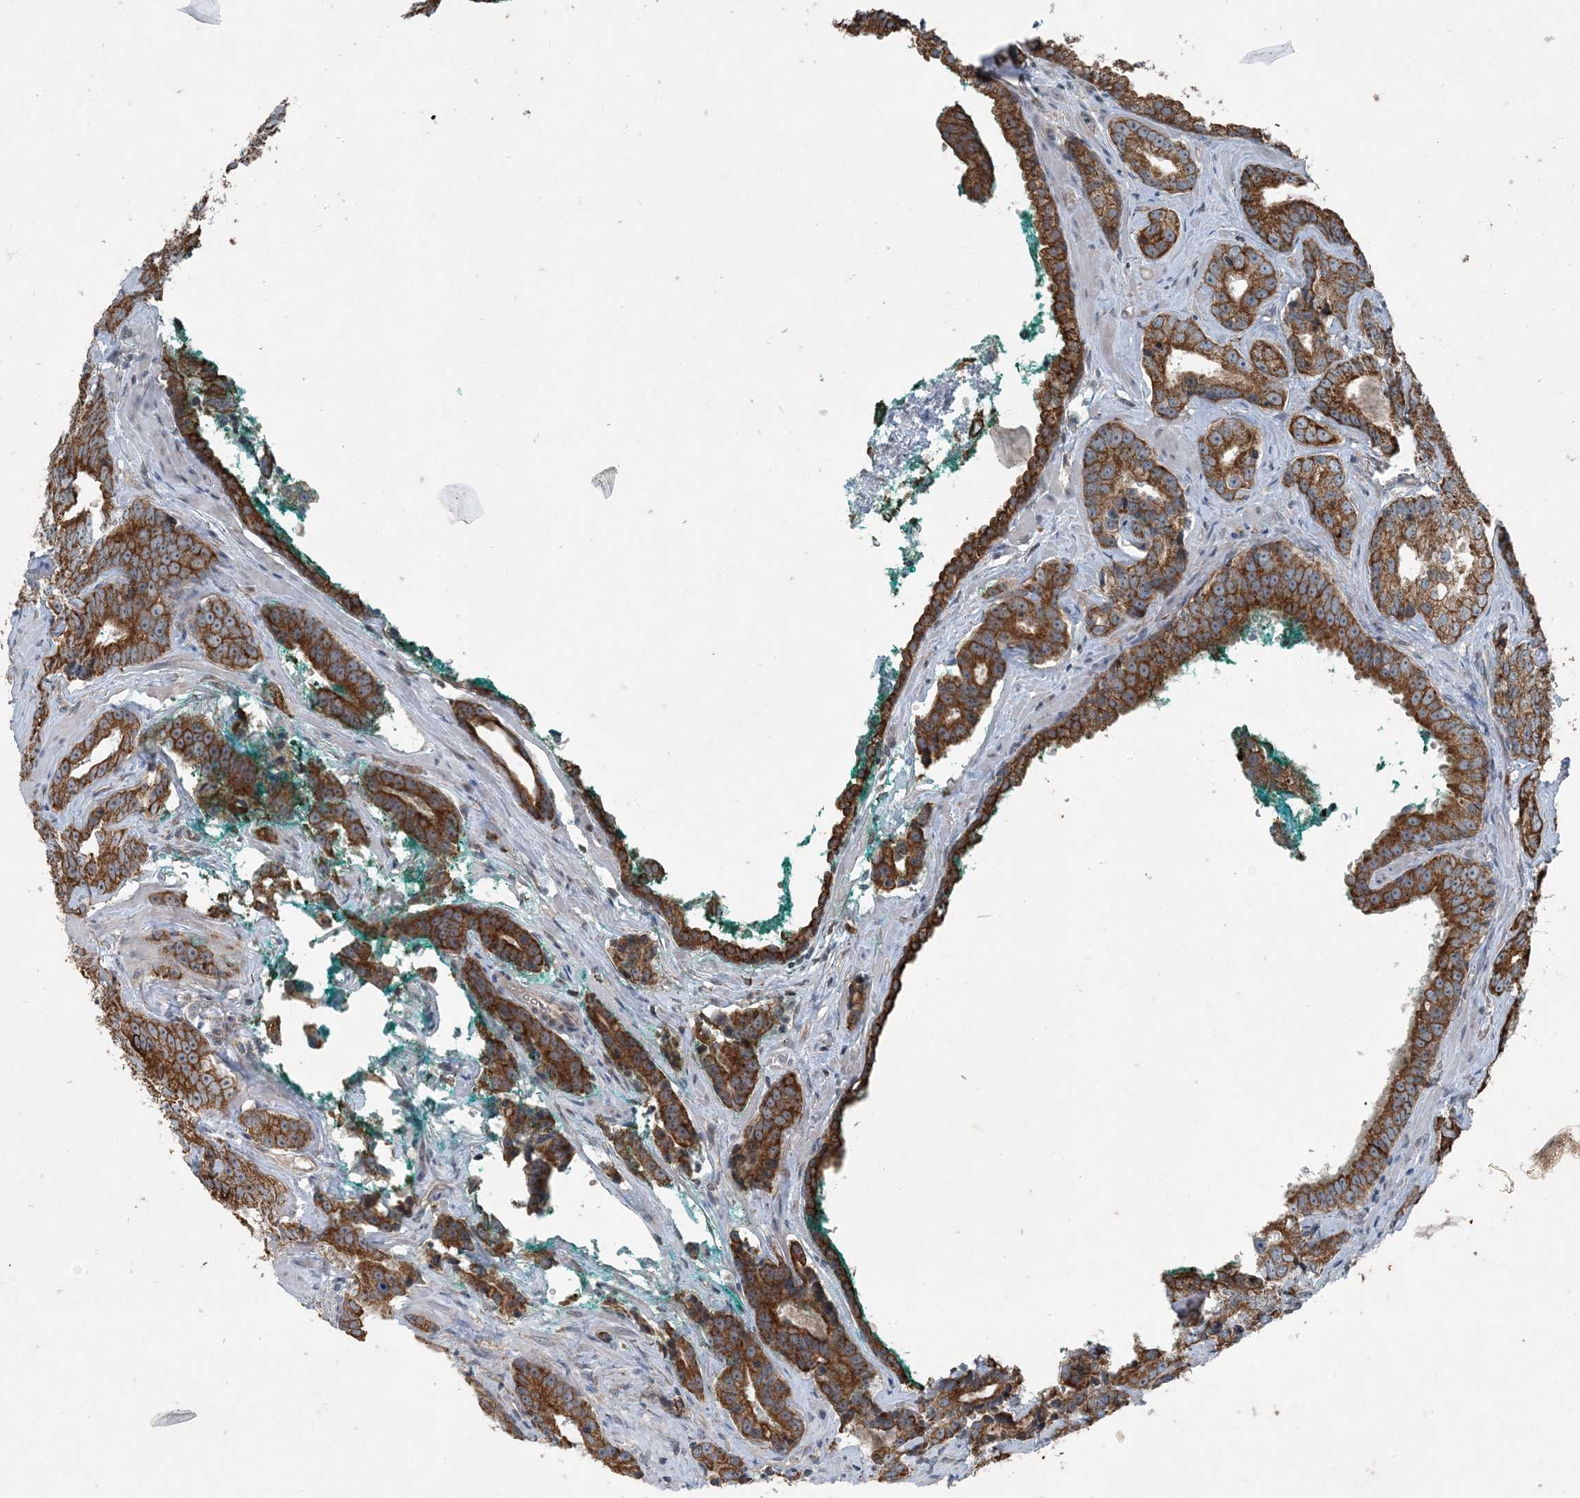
{"staining": {"intensity": "strong", "quantity": ">75%", "location": "cytoplasmic/membranous"}, "tissue": "prostate cancer", "cell_type": "Tumor cells", "image_type": "cancer", "snomed": [{"axis": "morphology", "description": "Adenocarcinoma, High grade"}, {"axis": "topography", "description": "Prostate"}], "caption": "Strong cytoplasmic/membranous protein expression is present in about >75% of tumor cells in prostate cancer (adenocarcinoma (high-grade)). The staining was performed using DAB (3,3'-diaminobenzidine) to visualize the protein expression in brown, while the nuclei were stained in blue with hematoxylin (Magnification: 20x).", "gene": "PC", "patient": {"sex": "male", "age": 62}}